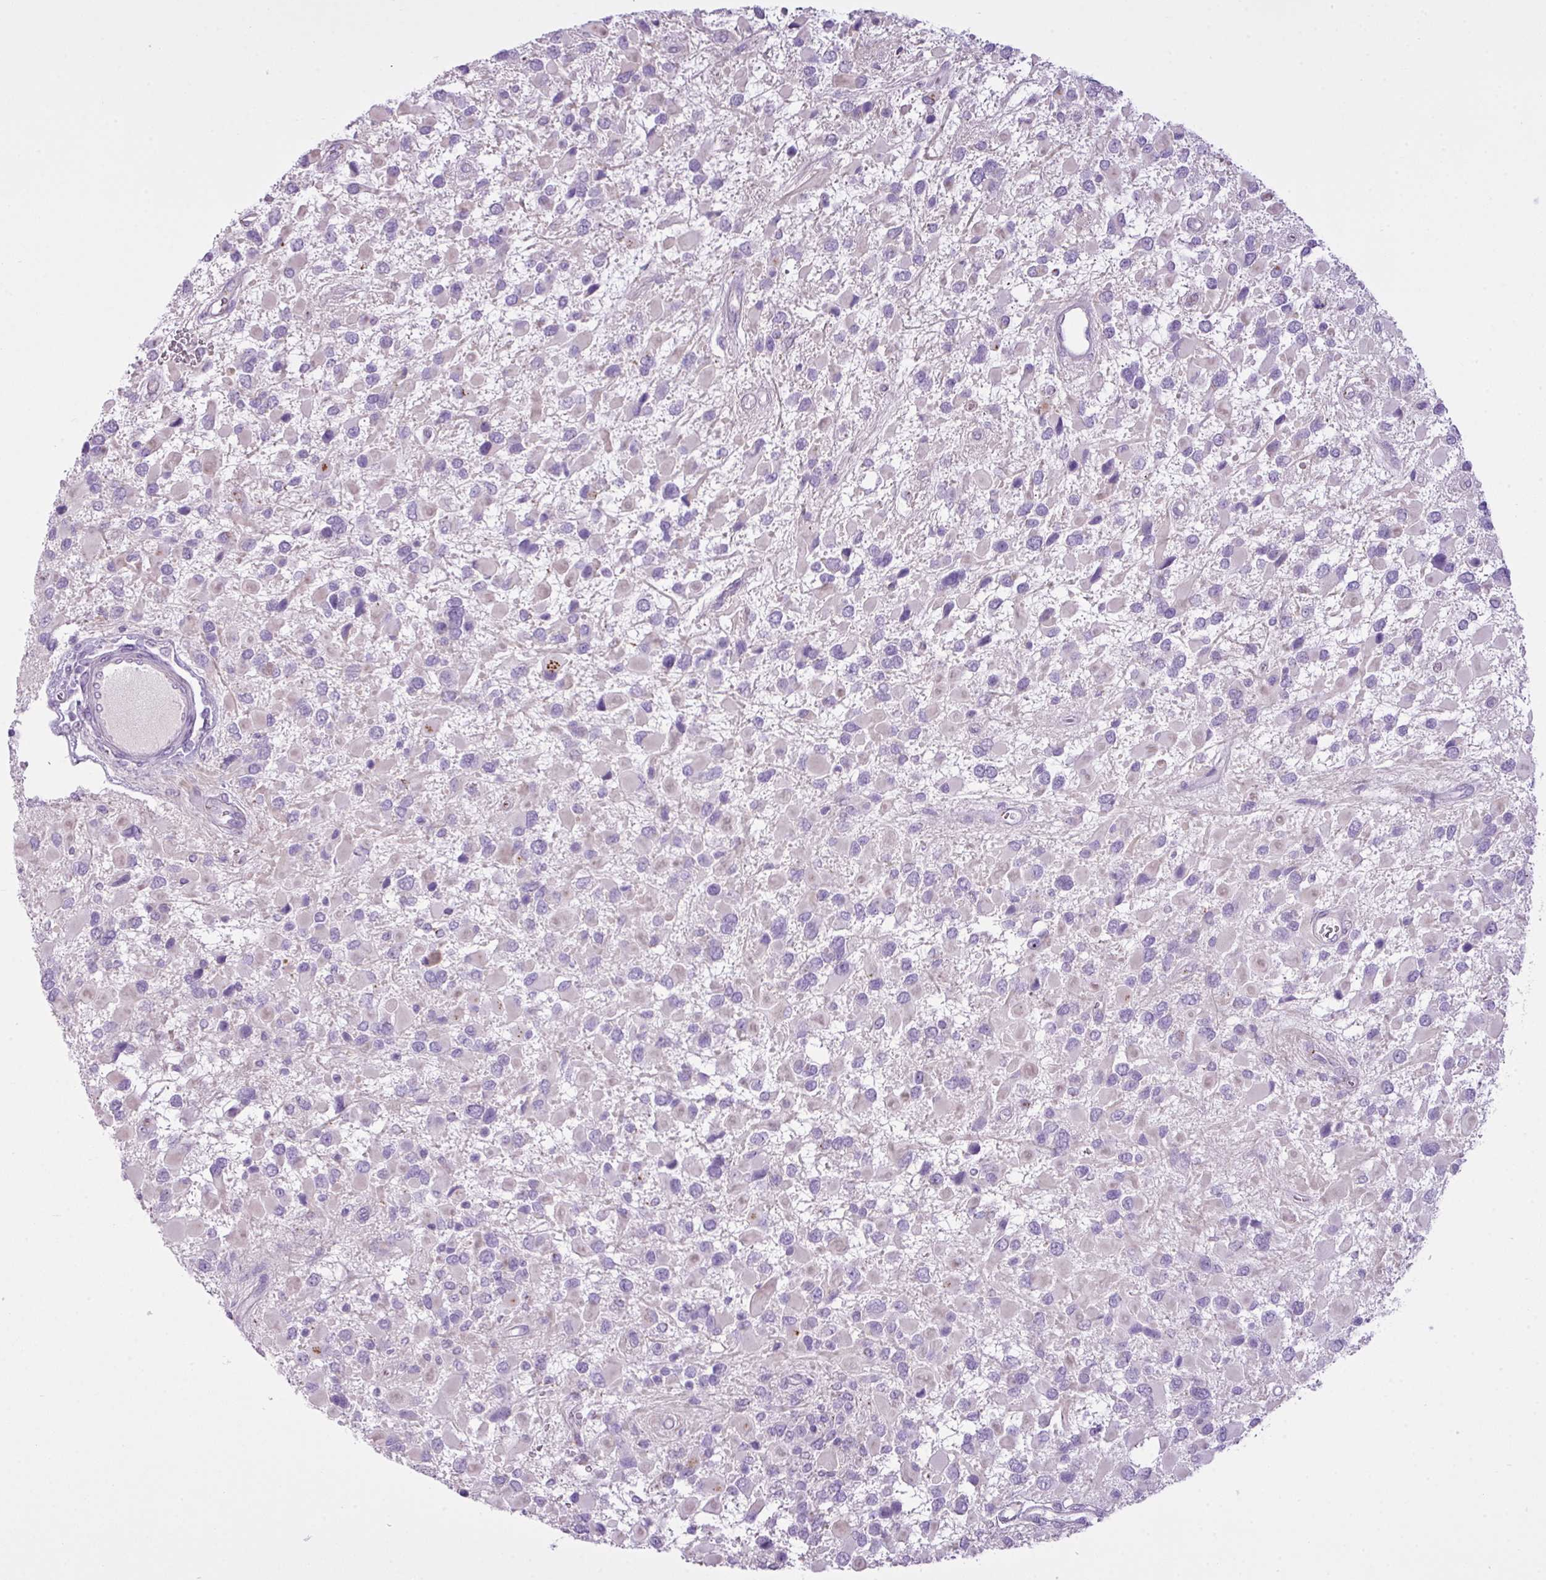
{"staining": {"intensity": "negative", "quantity": "none", "location": "none"}, "tissue": "glioma", "cell_type": "Tumor cells", "image_type": "cancer", "snomed": [{"axis": "morphology", "description": "Glioma, malignant, High grade"}, {"axis": "topography", "description": "Brain"}], "caption": "Immunohistochemistry (IHC) photomicrograph of malignant glioma (high-grade) stained for a protein (brown), which demonstrates no staining in tumor cells.", "gene": "FAM43A", "patient": {"sex": "male", "age": 53}}